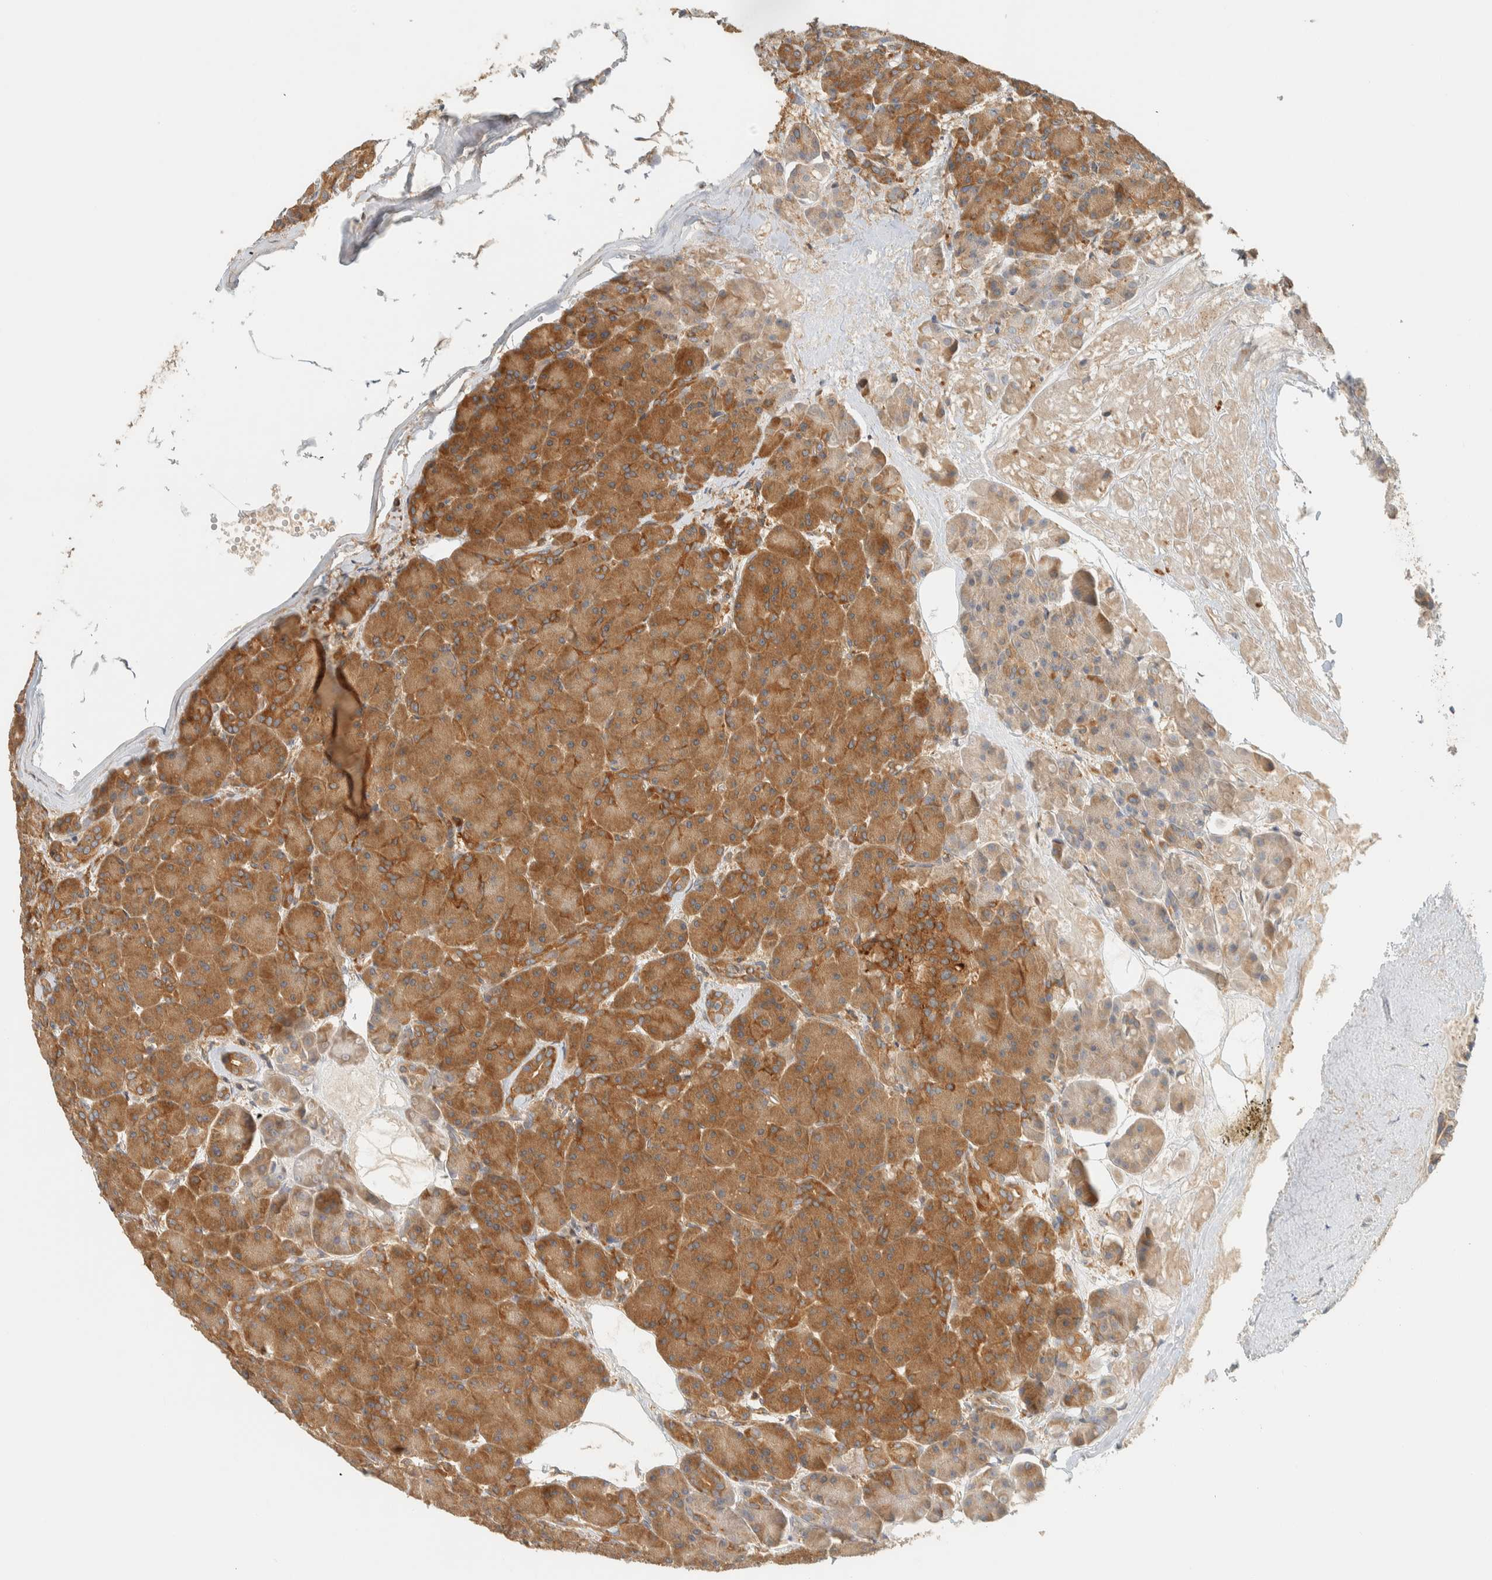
{"staining": {"intensity": "moderate", "quantity": ">75%", "location": "cytoplasmic/membranous"}, "tissue": "pancreas", "cell_type": "Exocrine glandular cells", "image_type": "normal", "snomed": [{"axis": "morphology", "description": "Normal tissue, NOS"}, {"axis": "topography", "description": "Pancreas"}], "caption": "DAB immunohistochemical staining of normal human pancreas displays moderate cytoplasmic/membranous protein expression in about >75% of exocrine glandular cells.", "gene": "ARFGEF1", "patient": {"sex": "male", "age": 63}}